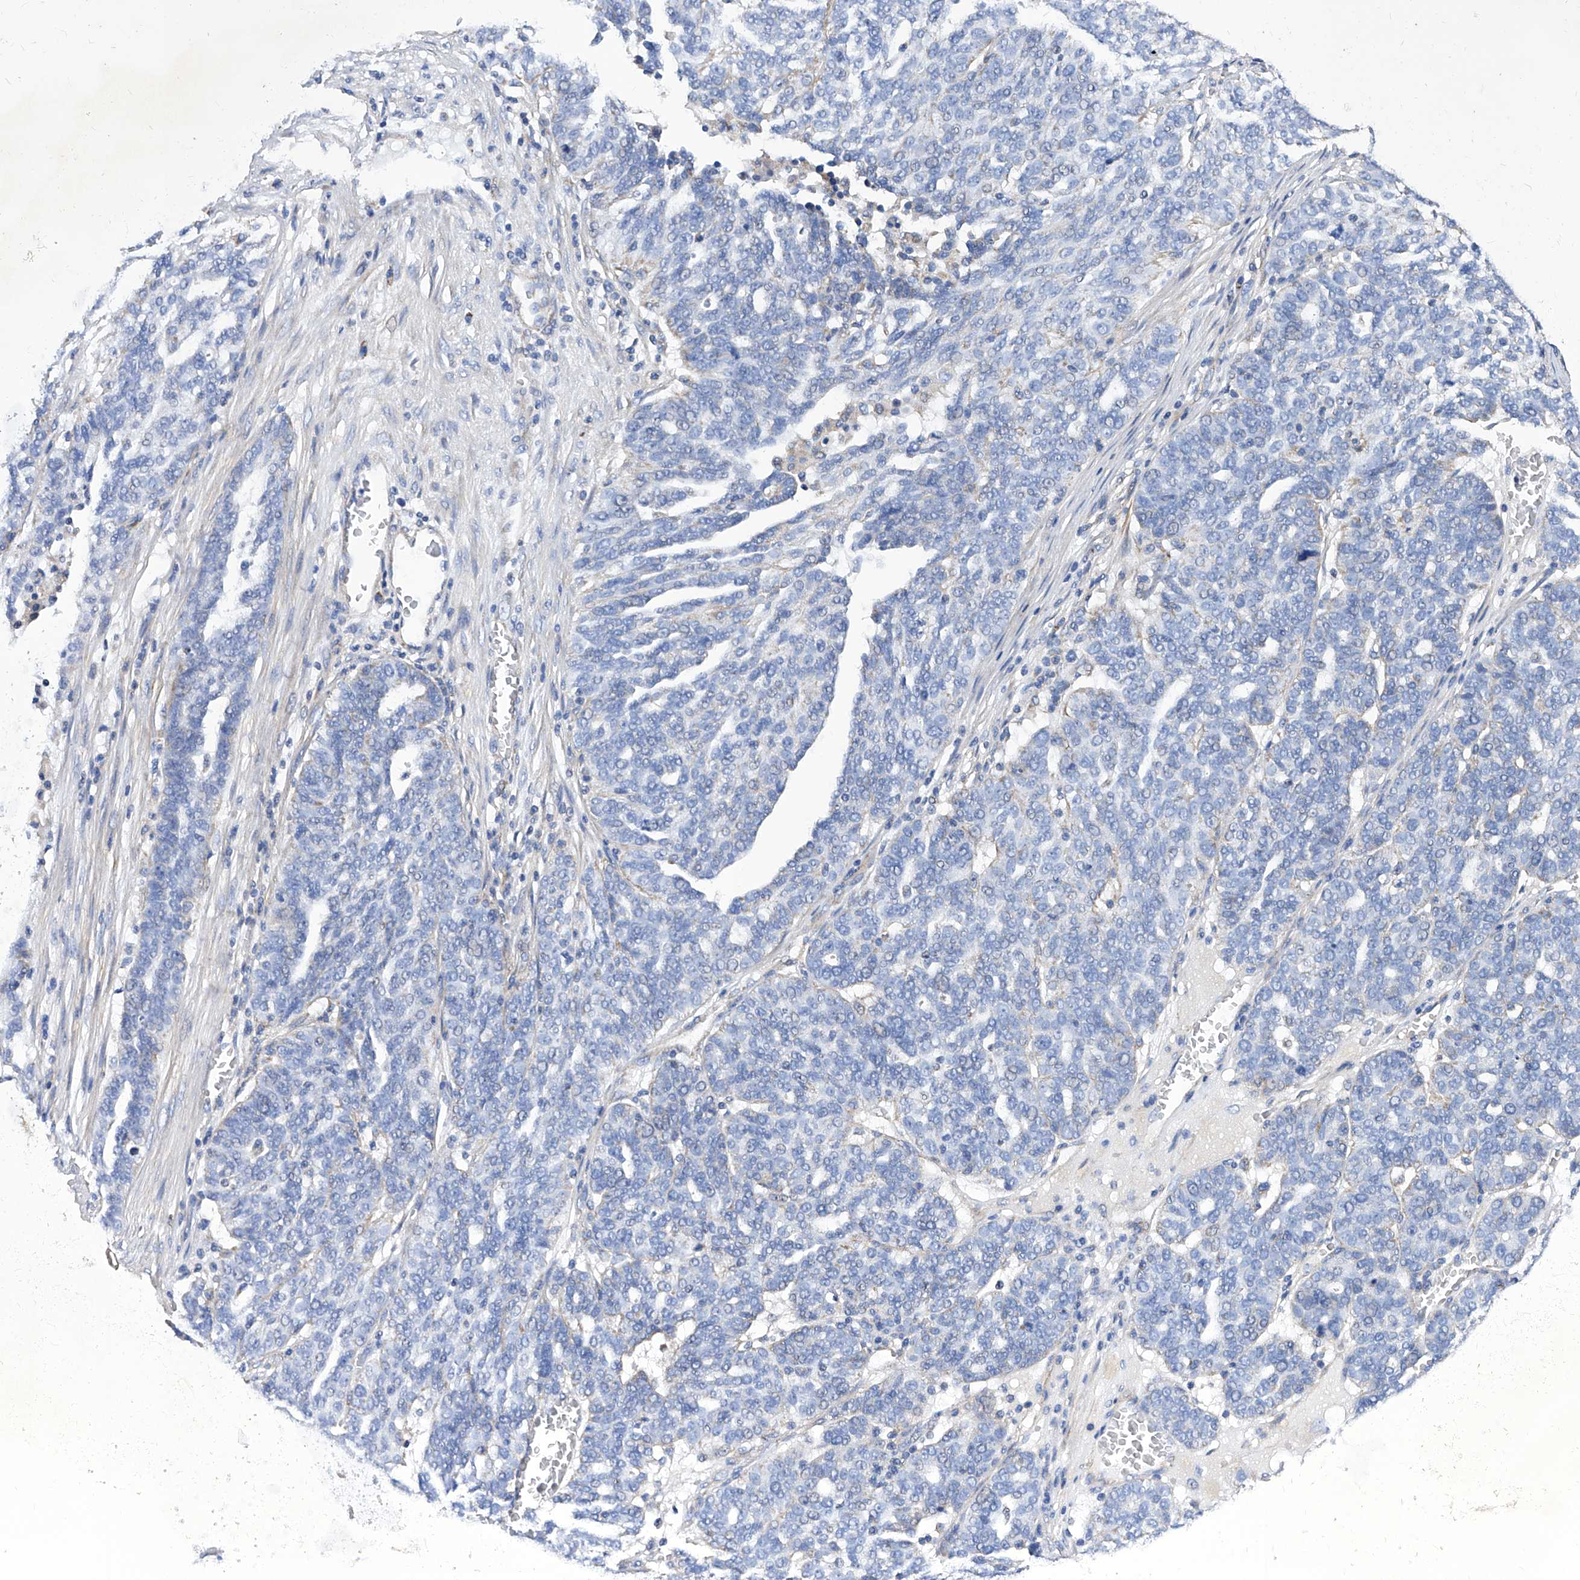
{"staining": {"intensity": "weak", "quantity": "<25%", "location": "cytoplasmic/membranous"}, "tissue": "ovarian cancer", "cell_type": "Tumor cells", "image_type": "cancer", "snomed": [{"axis": "morphology", "description": "Cystadenocarcinoma, serous, NOS"}, {"axis": "topography", "description": "Ovary"}], "caption": "High magnification brightfield microscopy of ovarian cancer stained with DAB (brown) and counterstained with hematoxylin (blue): tumor cells show no significant positivity.", "gene": "HRNR", "patient": {"sex": "female", "age": 59}}